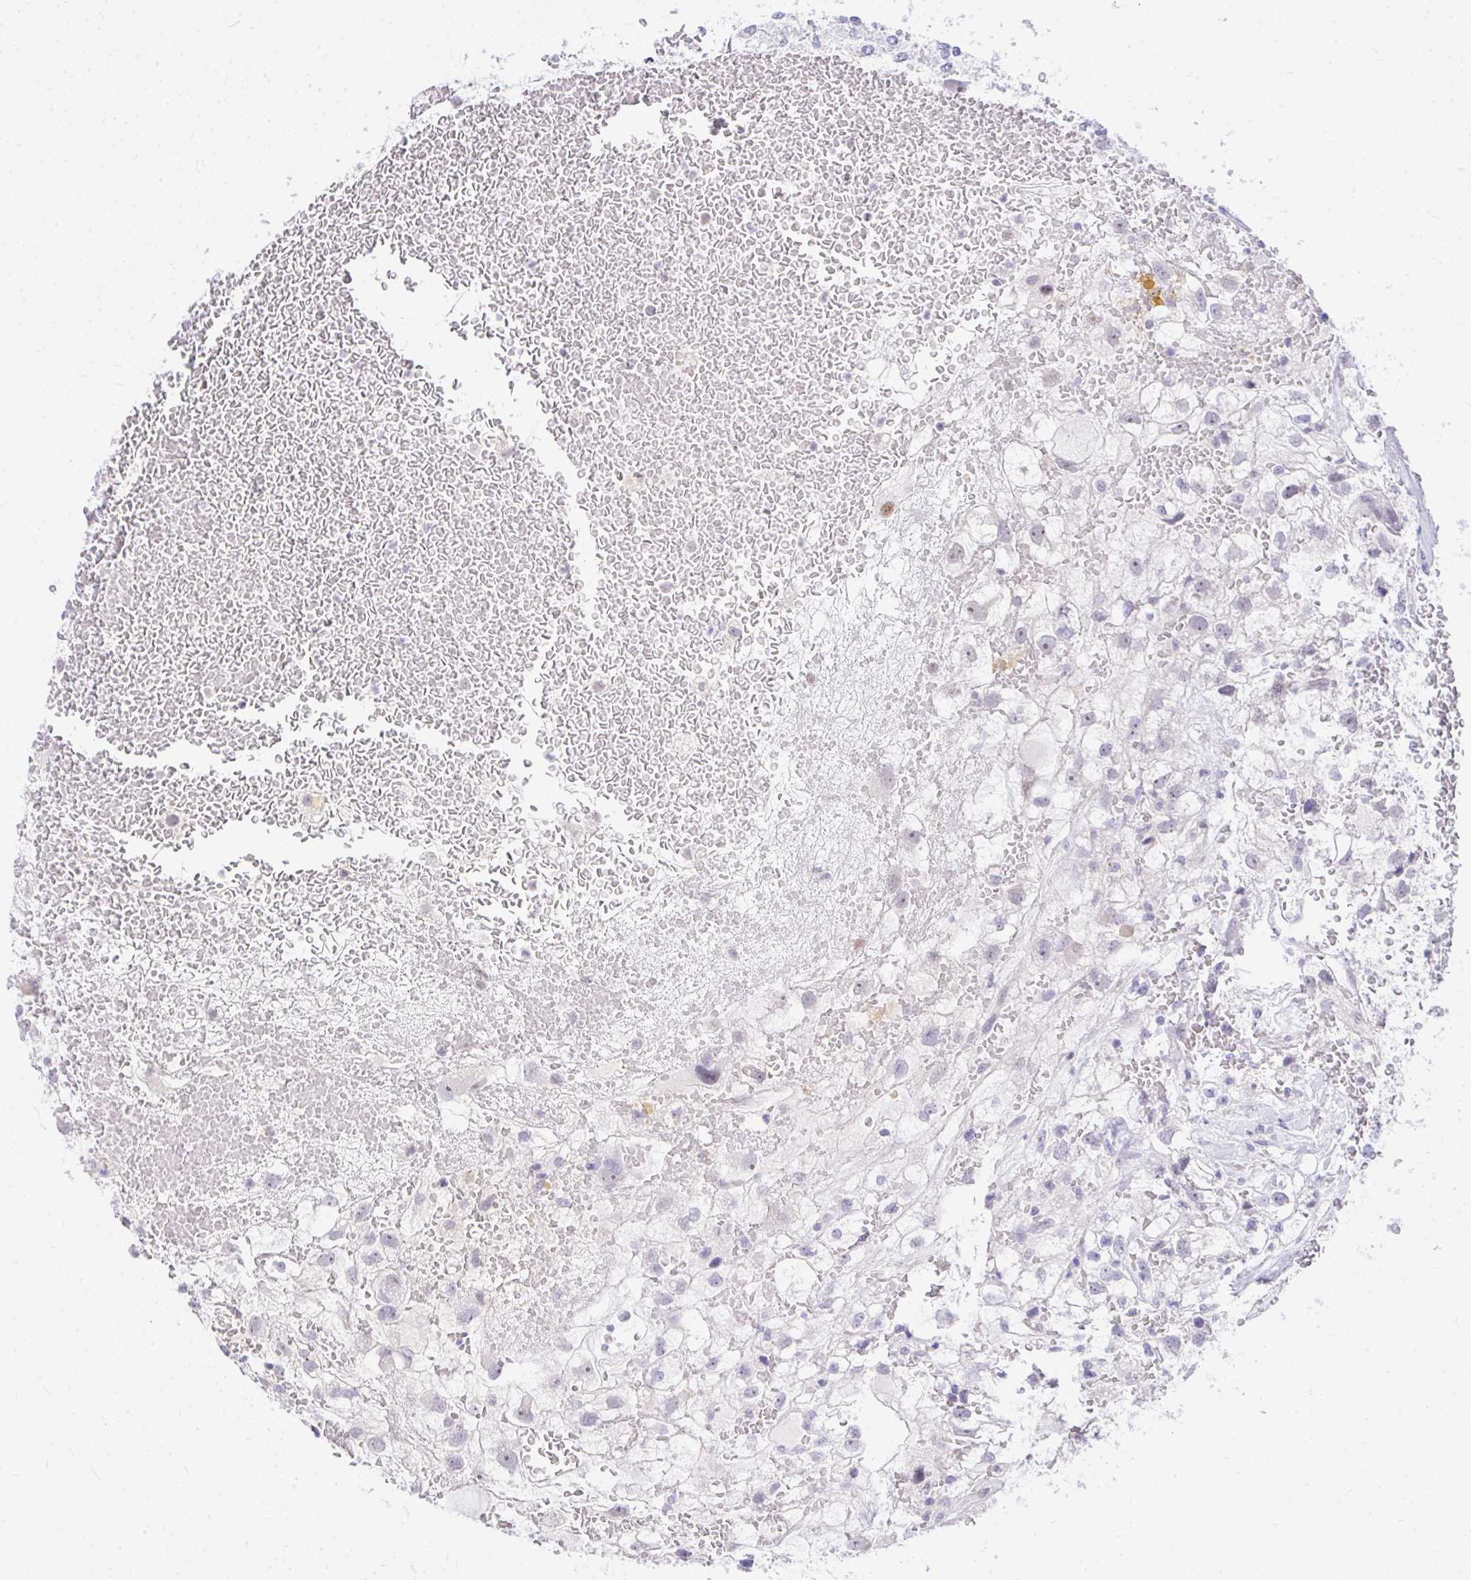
{"staining": {"intensity": "negative", "quantity": "none", "location": "none"}, "tissue": "renal cancer", "cell_type": "Tumor cells", "image_type": "cancer", "snomed": [{"axis": "morphology", "description": "Adenocarcinoma, NOS"}, {"axis": "topography", "description": "Kidney"}], "caption": "This is an immunohistochemistry image of human adenocarcinoma (renal). There is no expression in tumor cells.", "gene": "EID3", "patient": {"sex": "male", "age": 59}}